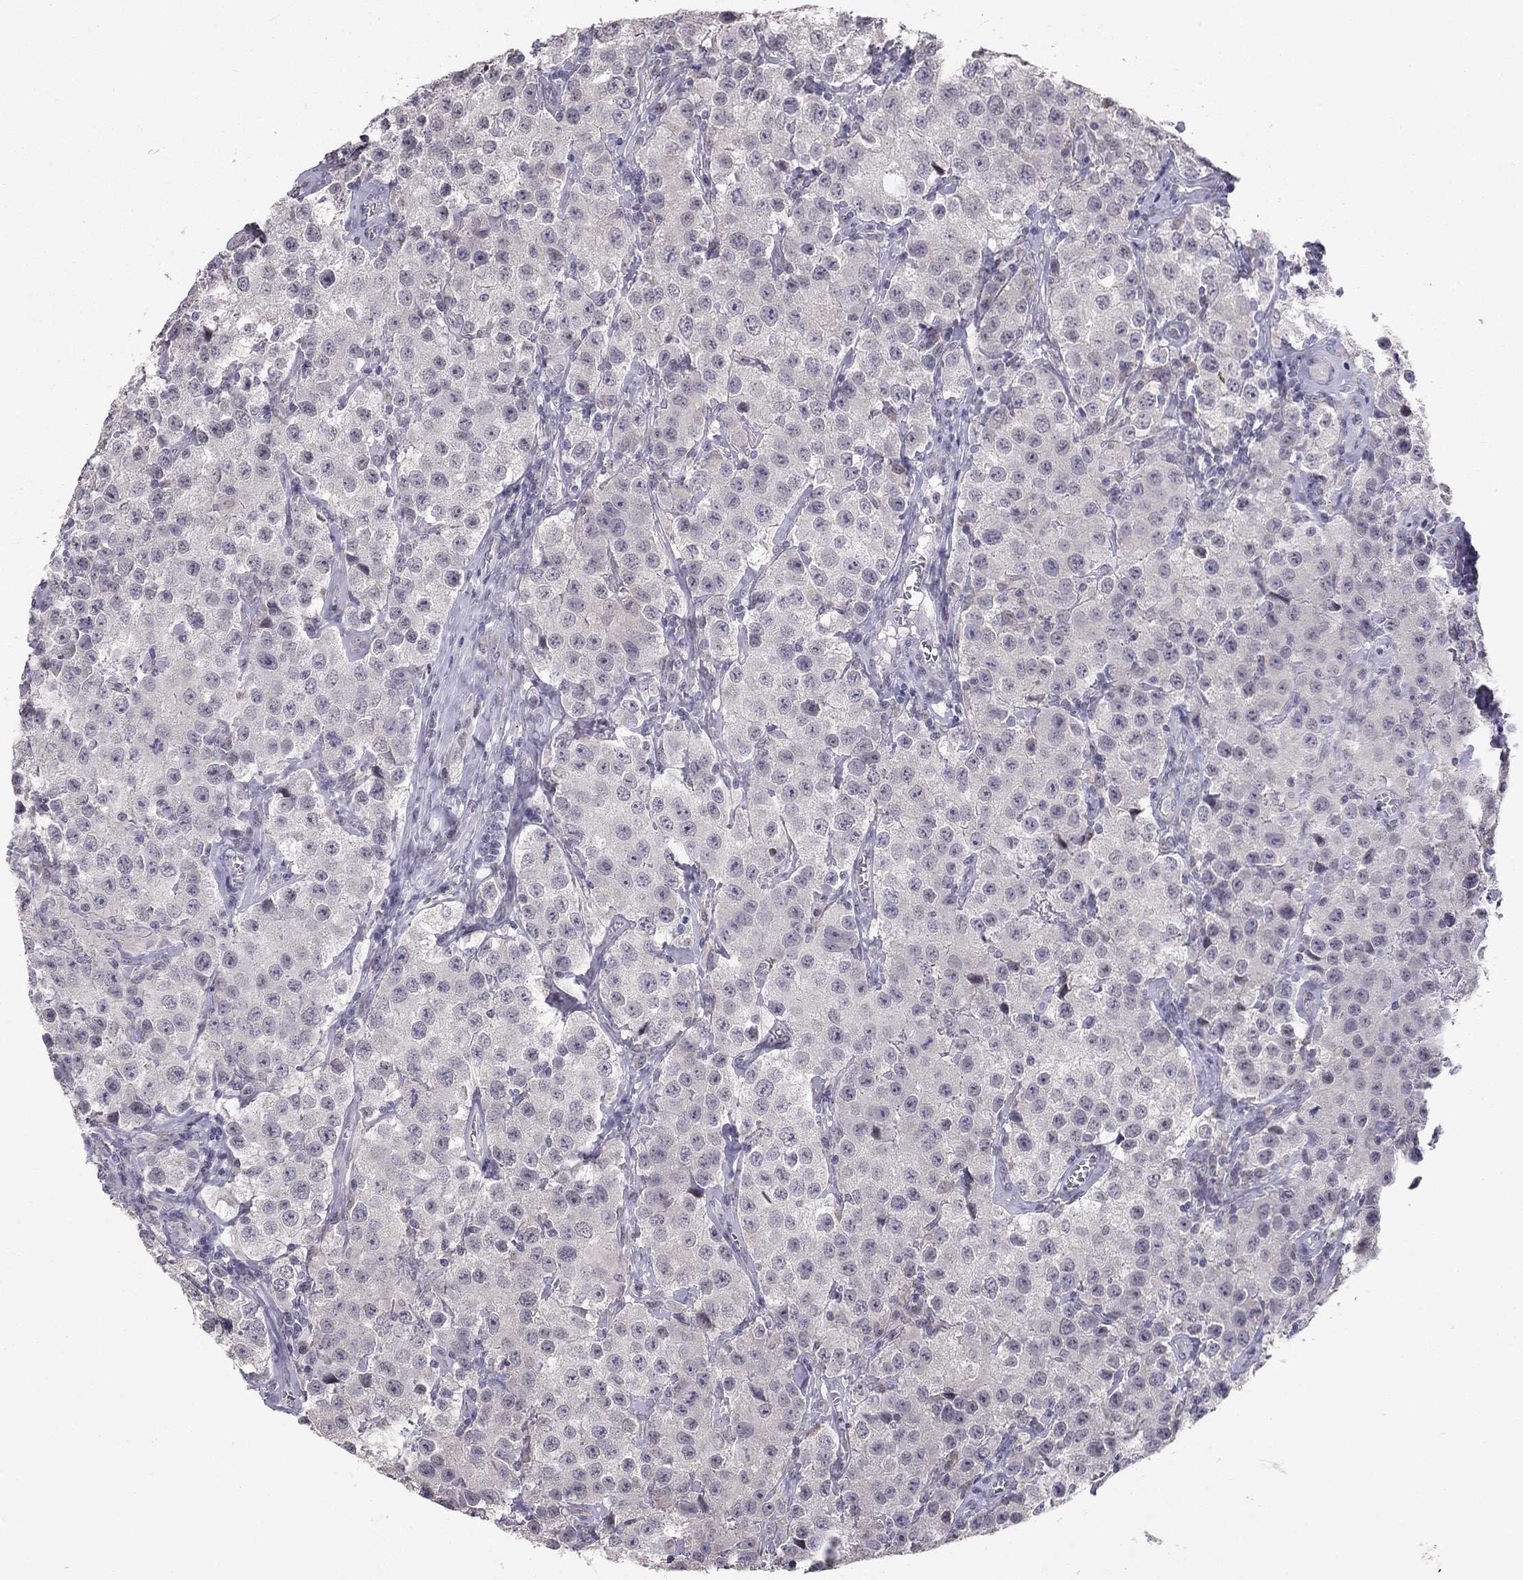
{"staining": {"intensity": "negative", "quantity": "none", "location": "none"}, "tissue": "testis cancer", "cell_type": "Tumor cells", "image_type": "cancer", "snomed": [{"axis": "morphology", "description": "Seminoma, NOS"}, {"axis": "topography", "description": "Testis"}], "caption": "This is a micrograph of immunohistochemistry staining of testis cancer, which shows no positivity in tumor cells. The staining was performed using DAB to visualize the protein expression in brown, while the nuclei were stained in blue with hematoxylin (Magnification: 20x).", "gene": "HSF2BP", "patient": {"sex": "male", "age": 52}}